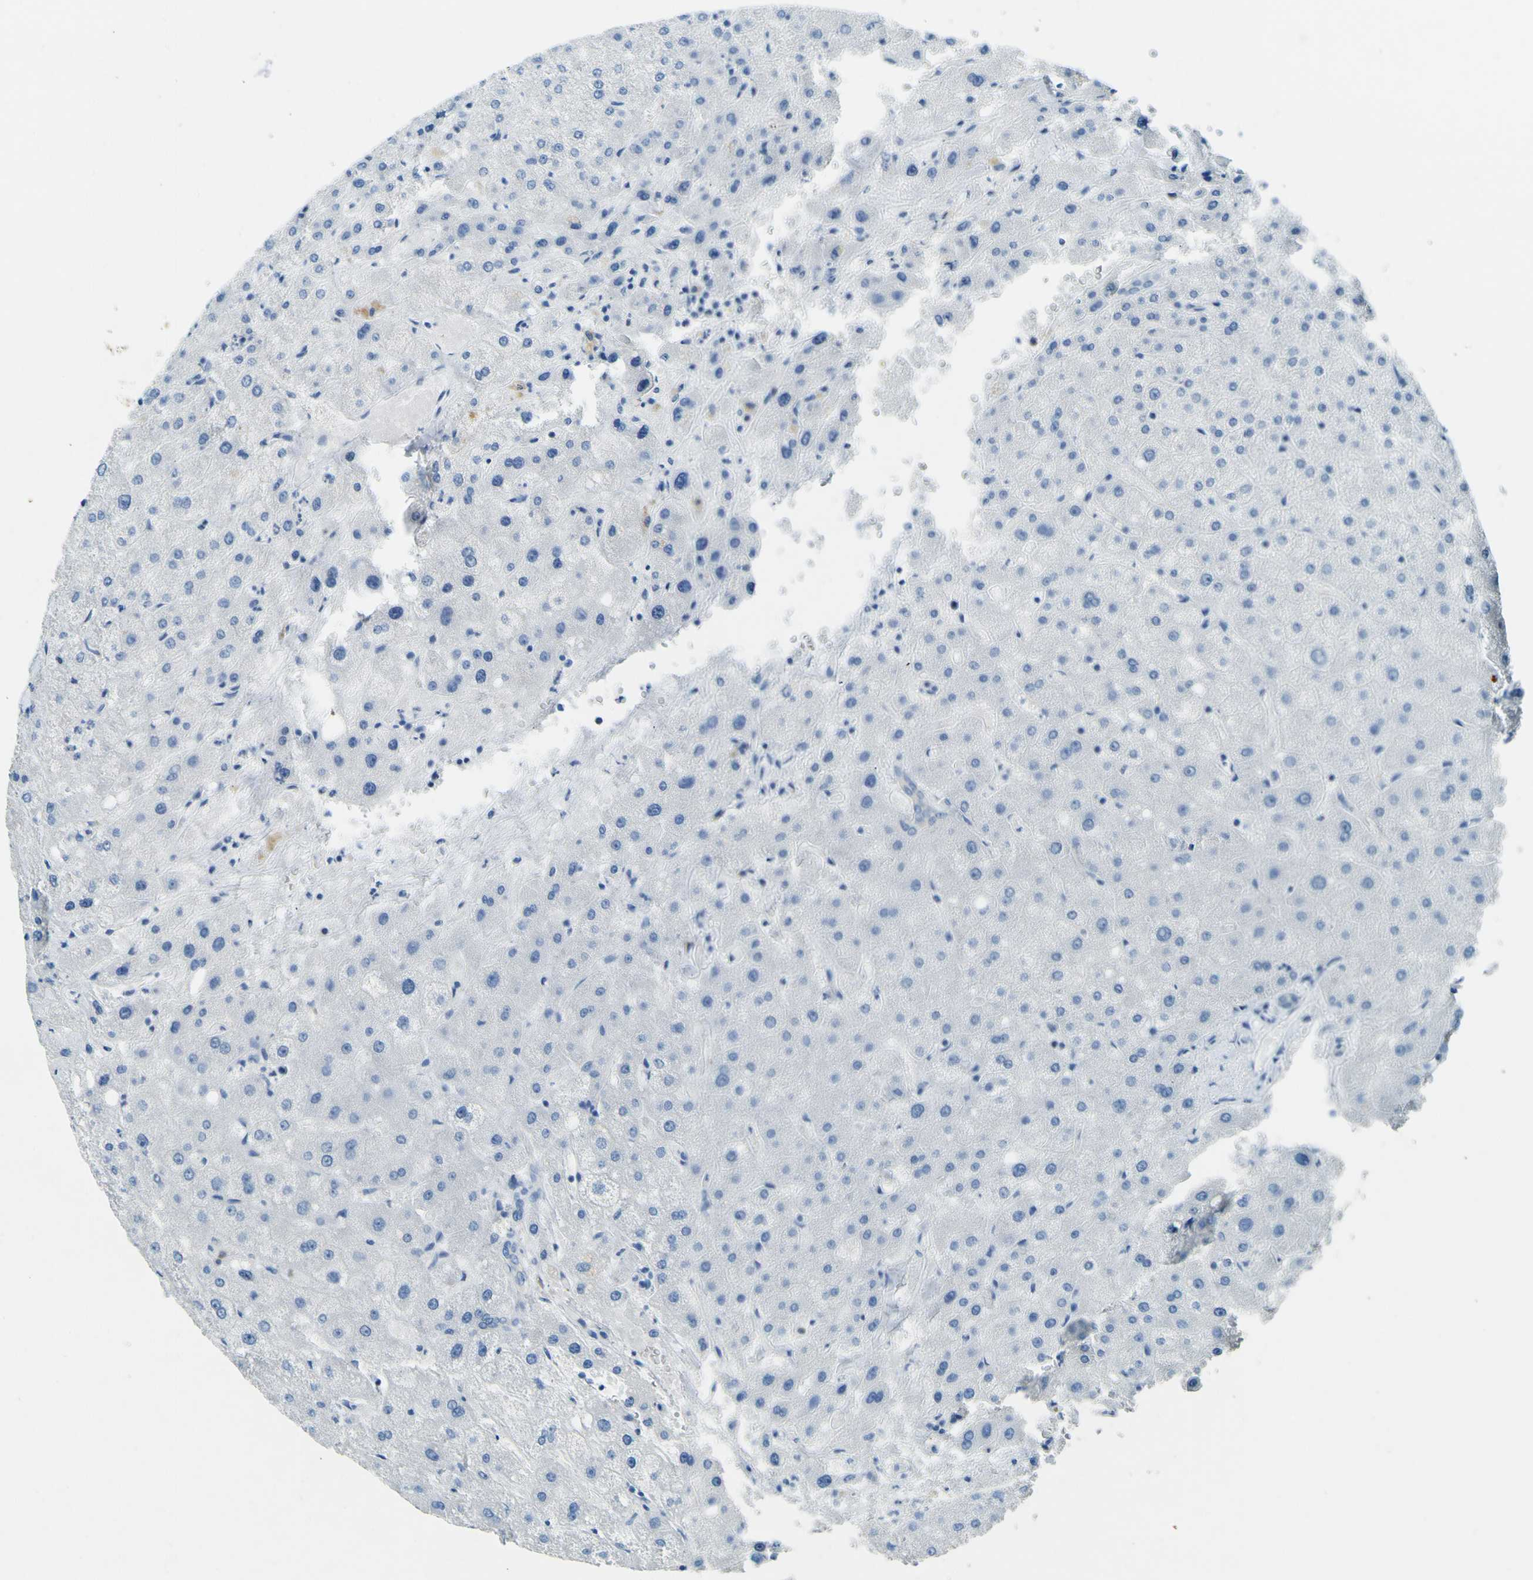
{"staining": {"intensity": "negative", "quantity": "none", "location": "none"}, "tissue": "liver", "cell_type": "Cholangiocytes", "image_type": "normal", "snomed": [{"axis": "morphology", "description": "Normal tissue, NOS"}, {"axis": "topography", "description": "Liver"}], "caption": "This micrograph is of normal liver stained with immunohistochemistry (IHC) to label a protein in brown with the nuclei are counter-stained blue. There is no expression in cholangiocytes.", "gene": "SORCS1", "patient": {"sex": "male", "age": 73}}